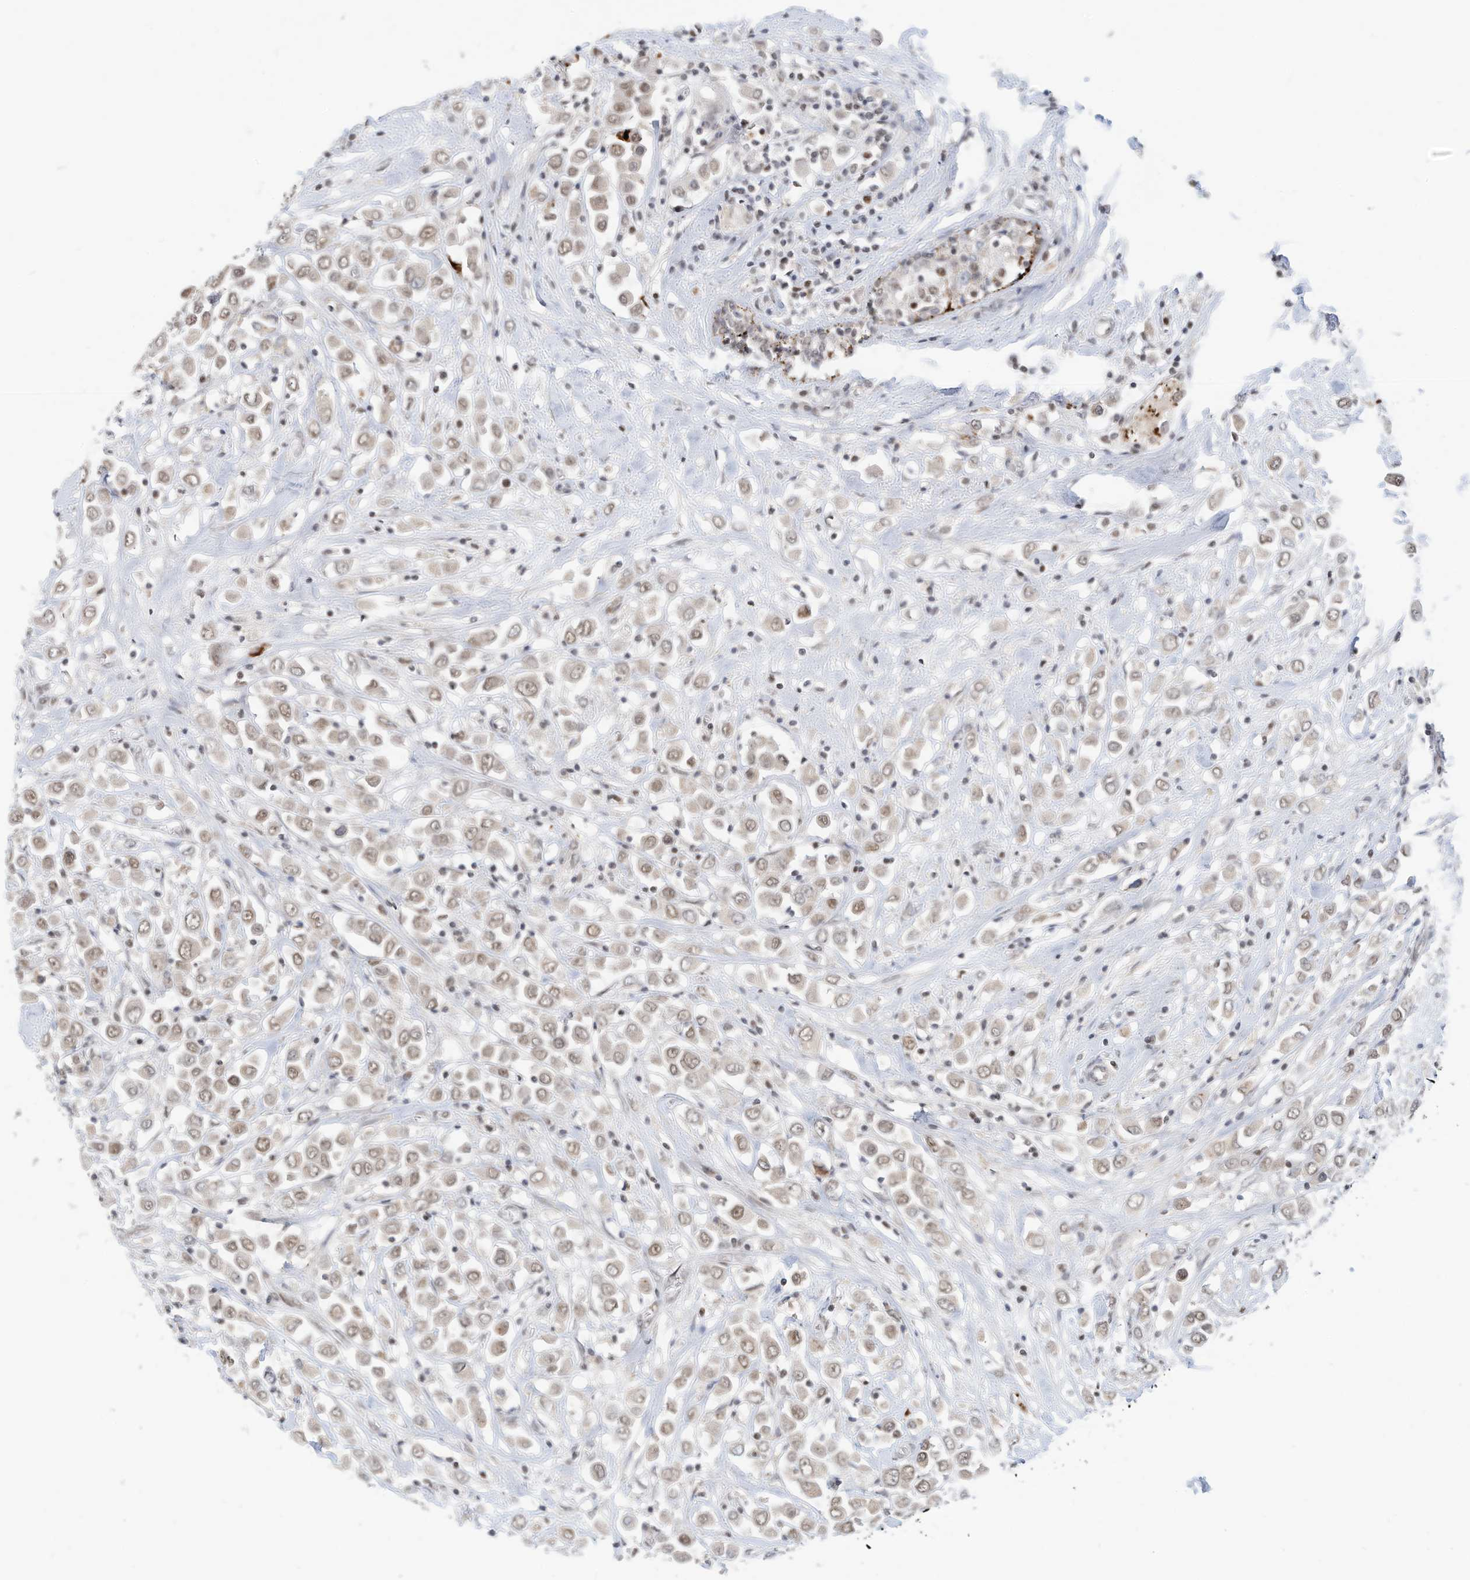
{"staining": {"intensity": "weak", "quantity": ">75%", "location": "nuclear"}, "tissue": "breast cancer", "cell_type": "Tumor cells", "image_type": "cancer", "snomed": [{"axis": "morphology", "description": "Duct carcinoma"}, {"axis": "topography", "description": "Breast"}], "caption": "Protein analysis of breast infiltrating ductal carcinoma tissue demonstrates weak nuclear positivity in approximately >75% of tumor cells. The staining was performed using DAB to visualize the protein expression in brown, while the nuclei were stained in blue with hematoxylin (Magnification: 20x).", "gene": "OGT", "patient": {"sex": "female", "age": 61}}